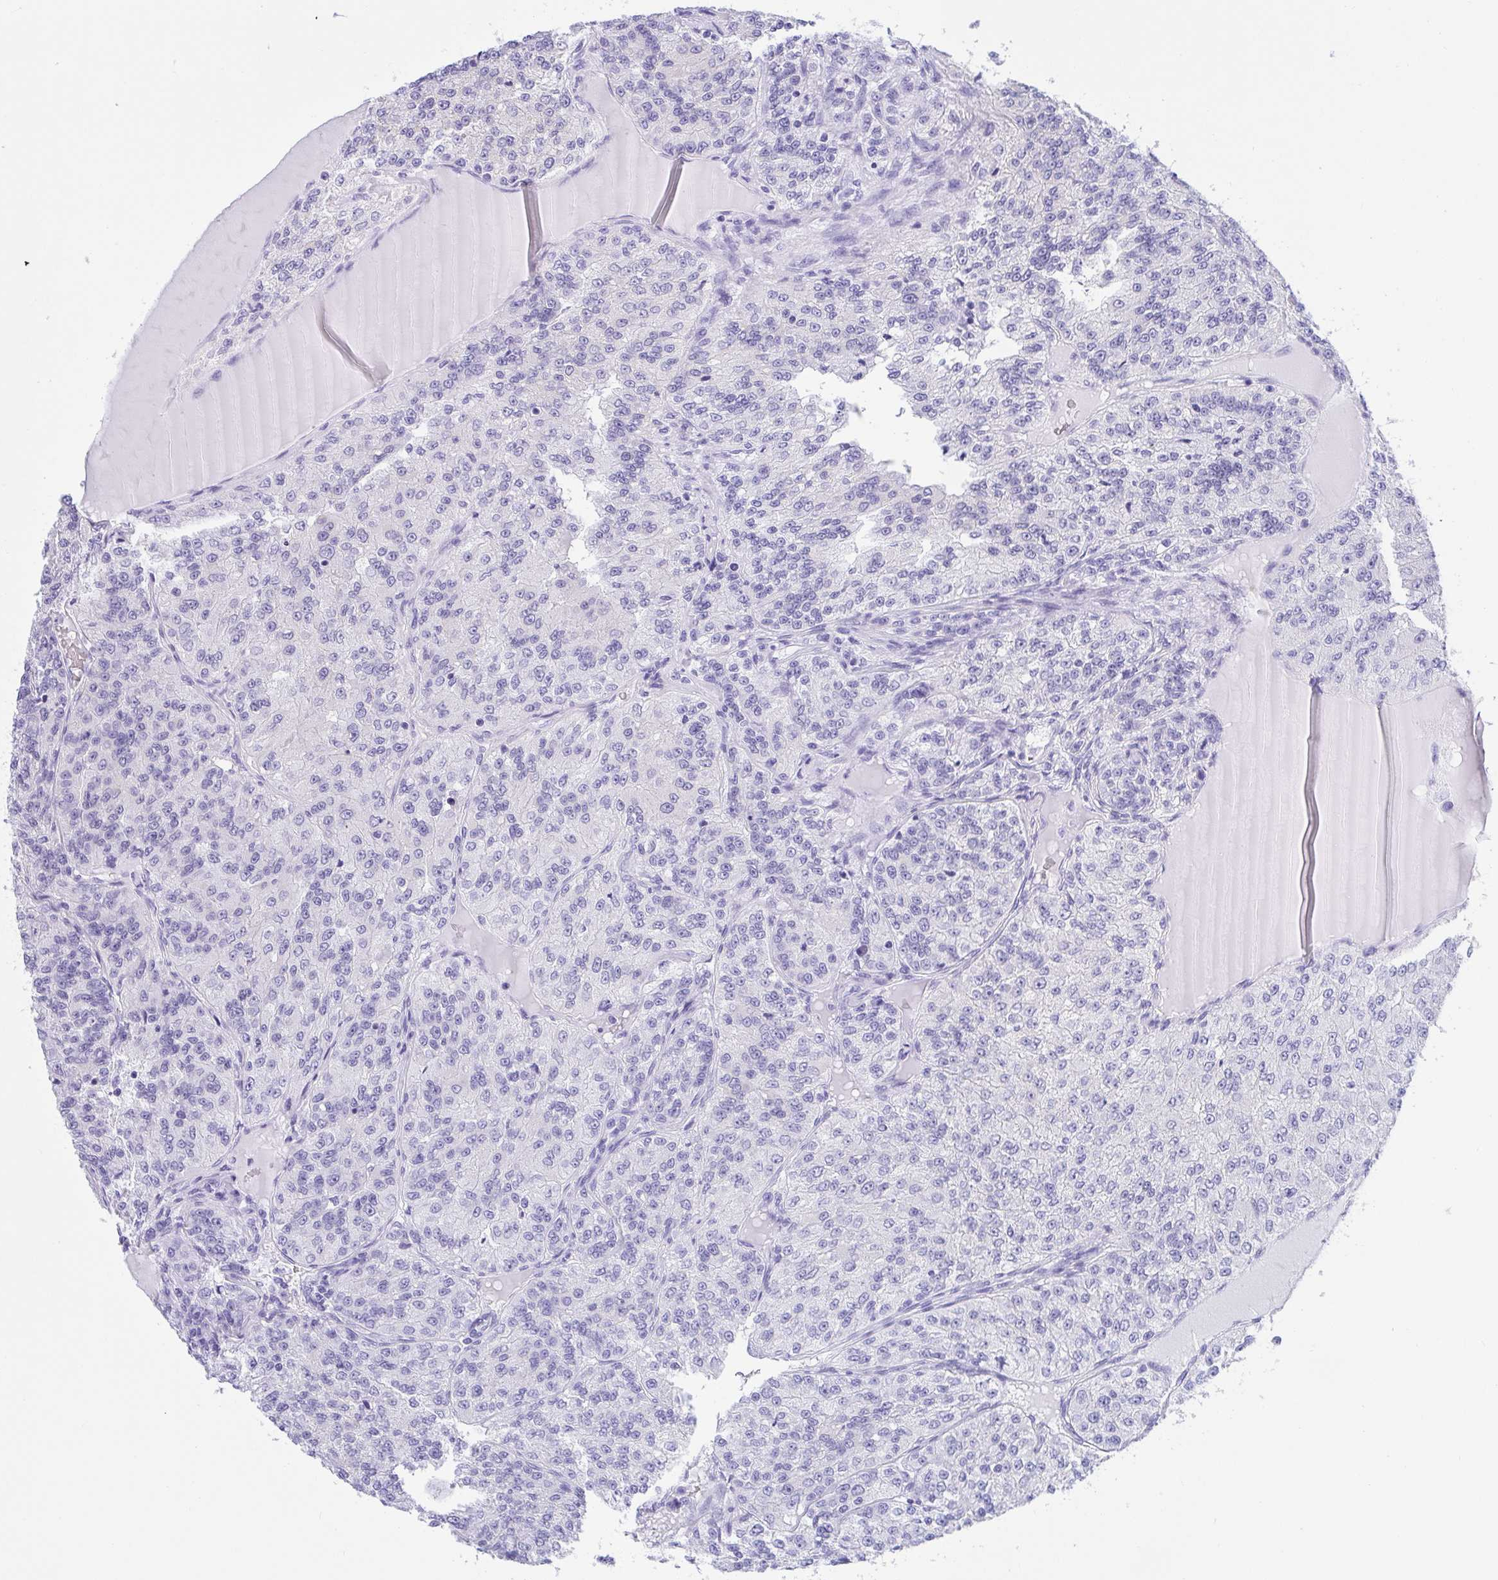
{"staining": {"intensity": "negative", "quantity": "none", "location": "none"}, "tissue": "renal cancer", "cell_type": "Tumor cells", "image_type": "cancer", "snomed": [{"axis": "morphology", "description": "Adenocarcinoma, NOS"}, {"axis": "topography", "description": "Kidney"}], "caption": "This is an IHC image of human adenocarcinoma (renal). There is no staining in tumor cells.", "gene": "ANK1", "patient": {"sex": "female", "age": 63}}